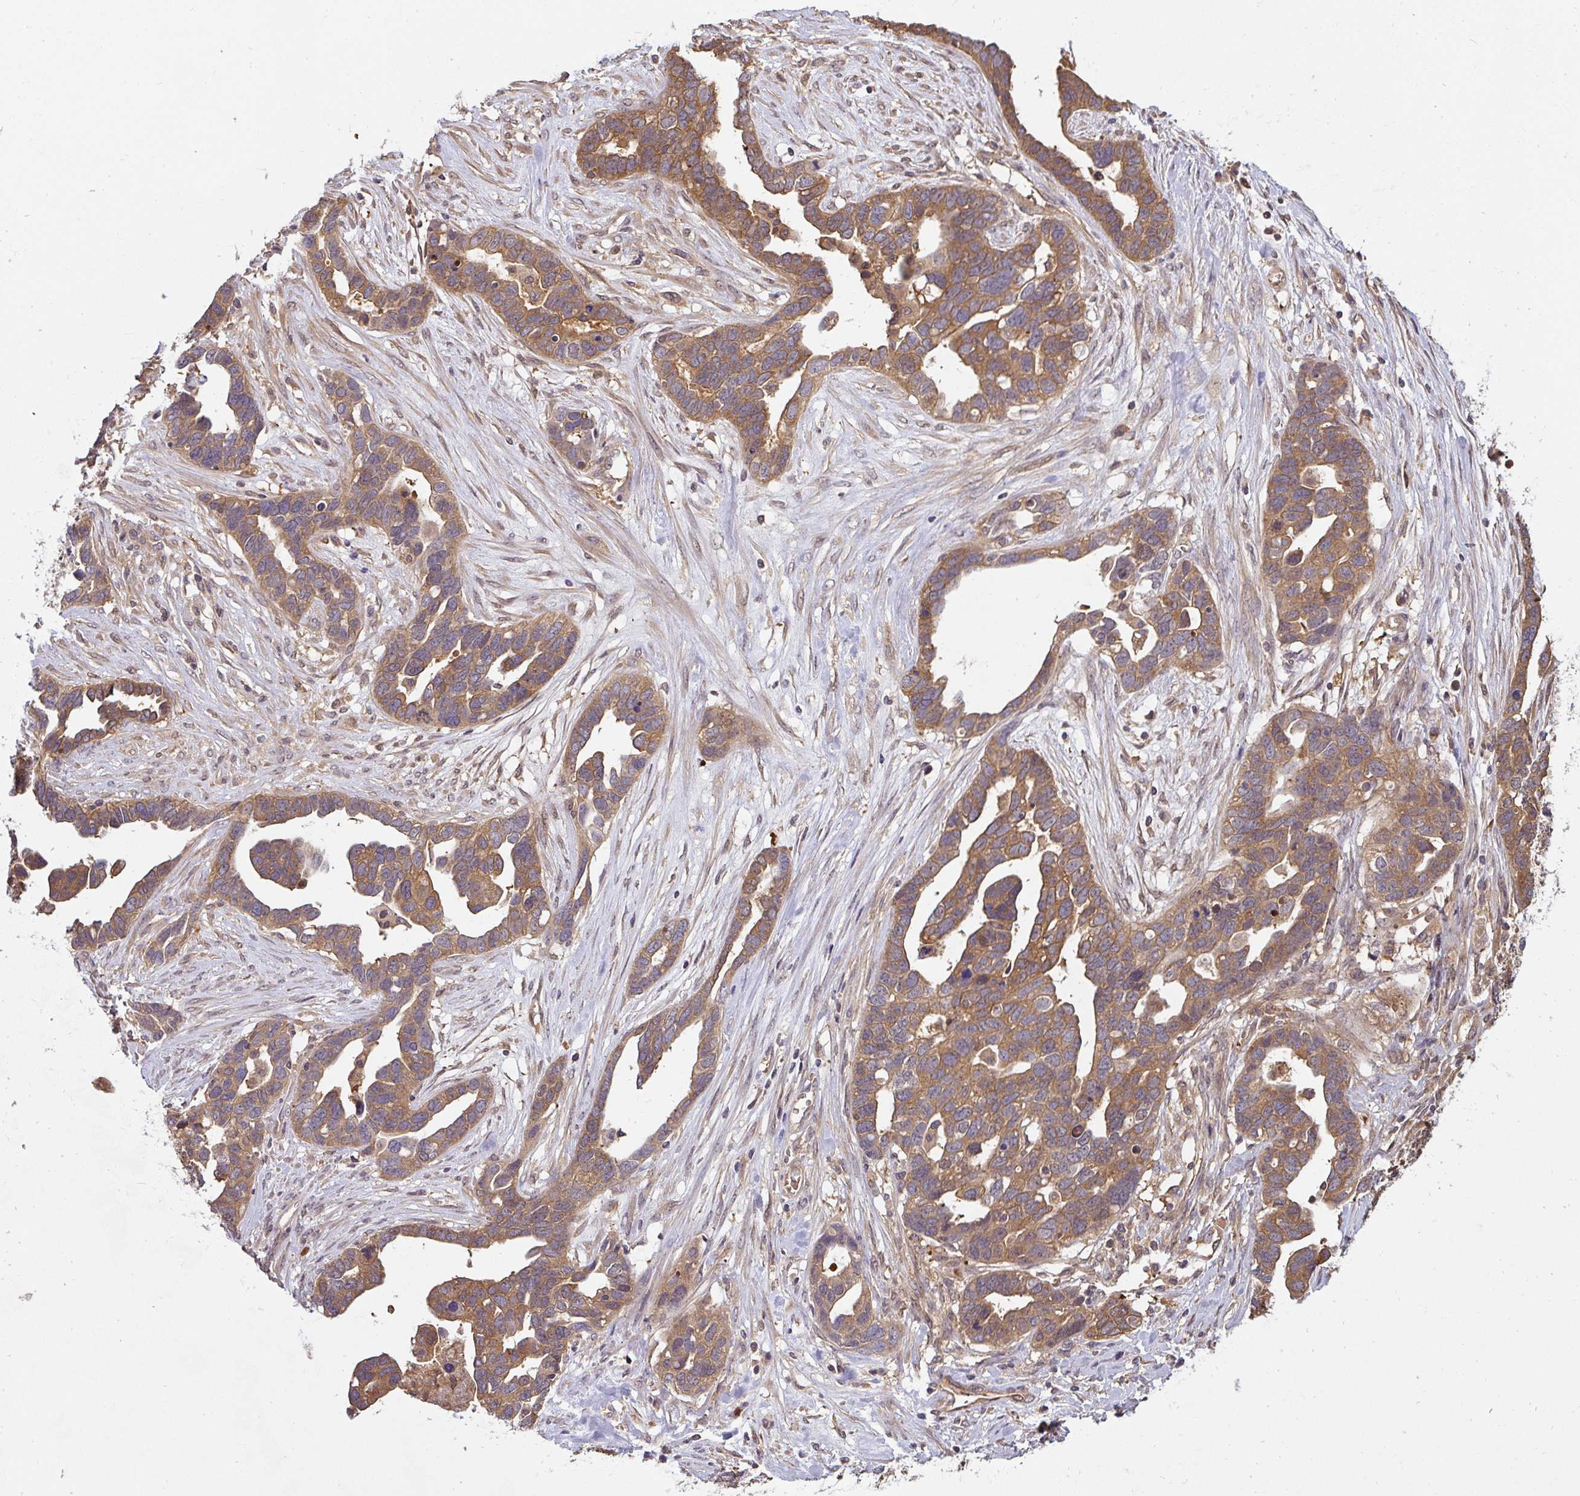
{"staining": {"intensity": "moderate", "quantity": ">75%", "location": "cytoplasmic/membranous"}, "tissue": "ovarian cancer", "cell_type": "Tumor cells", "image_type": "cancer", "snomed": [{"axis": "morphology", "description": "Cystadenocarcinoma, serous, NOS"}, {"axis": "topography", "description": "Ovary"}], "caption": "Immunohistochemistry (IHC) of ovarian serous cystadenocarcinoma exhibits medium levels of moderate cytoplasmic/membranous staining in about >75% of tumor cells.", "gene": "ST13", "patient": {"sex": "female", "age": 54}}